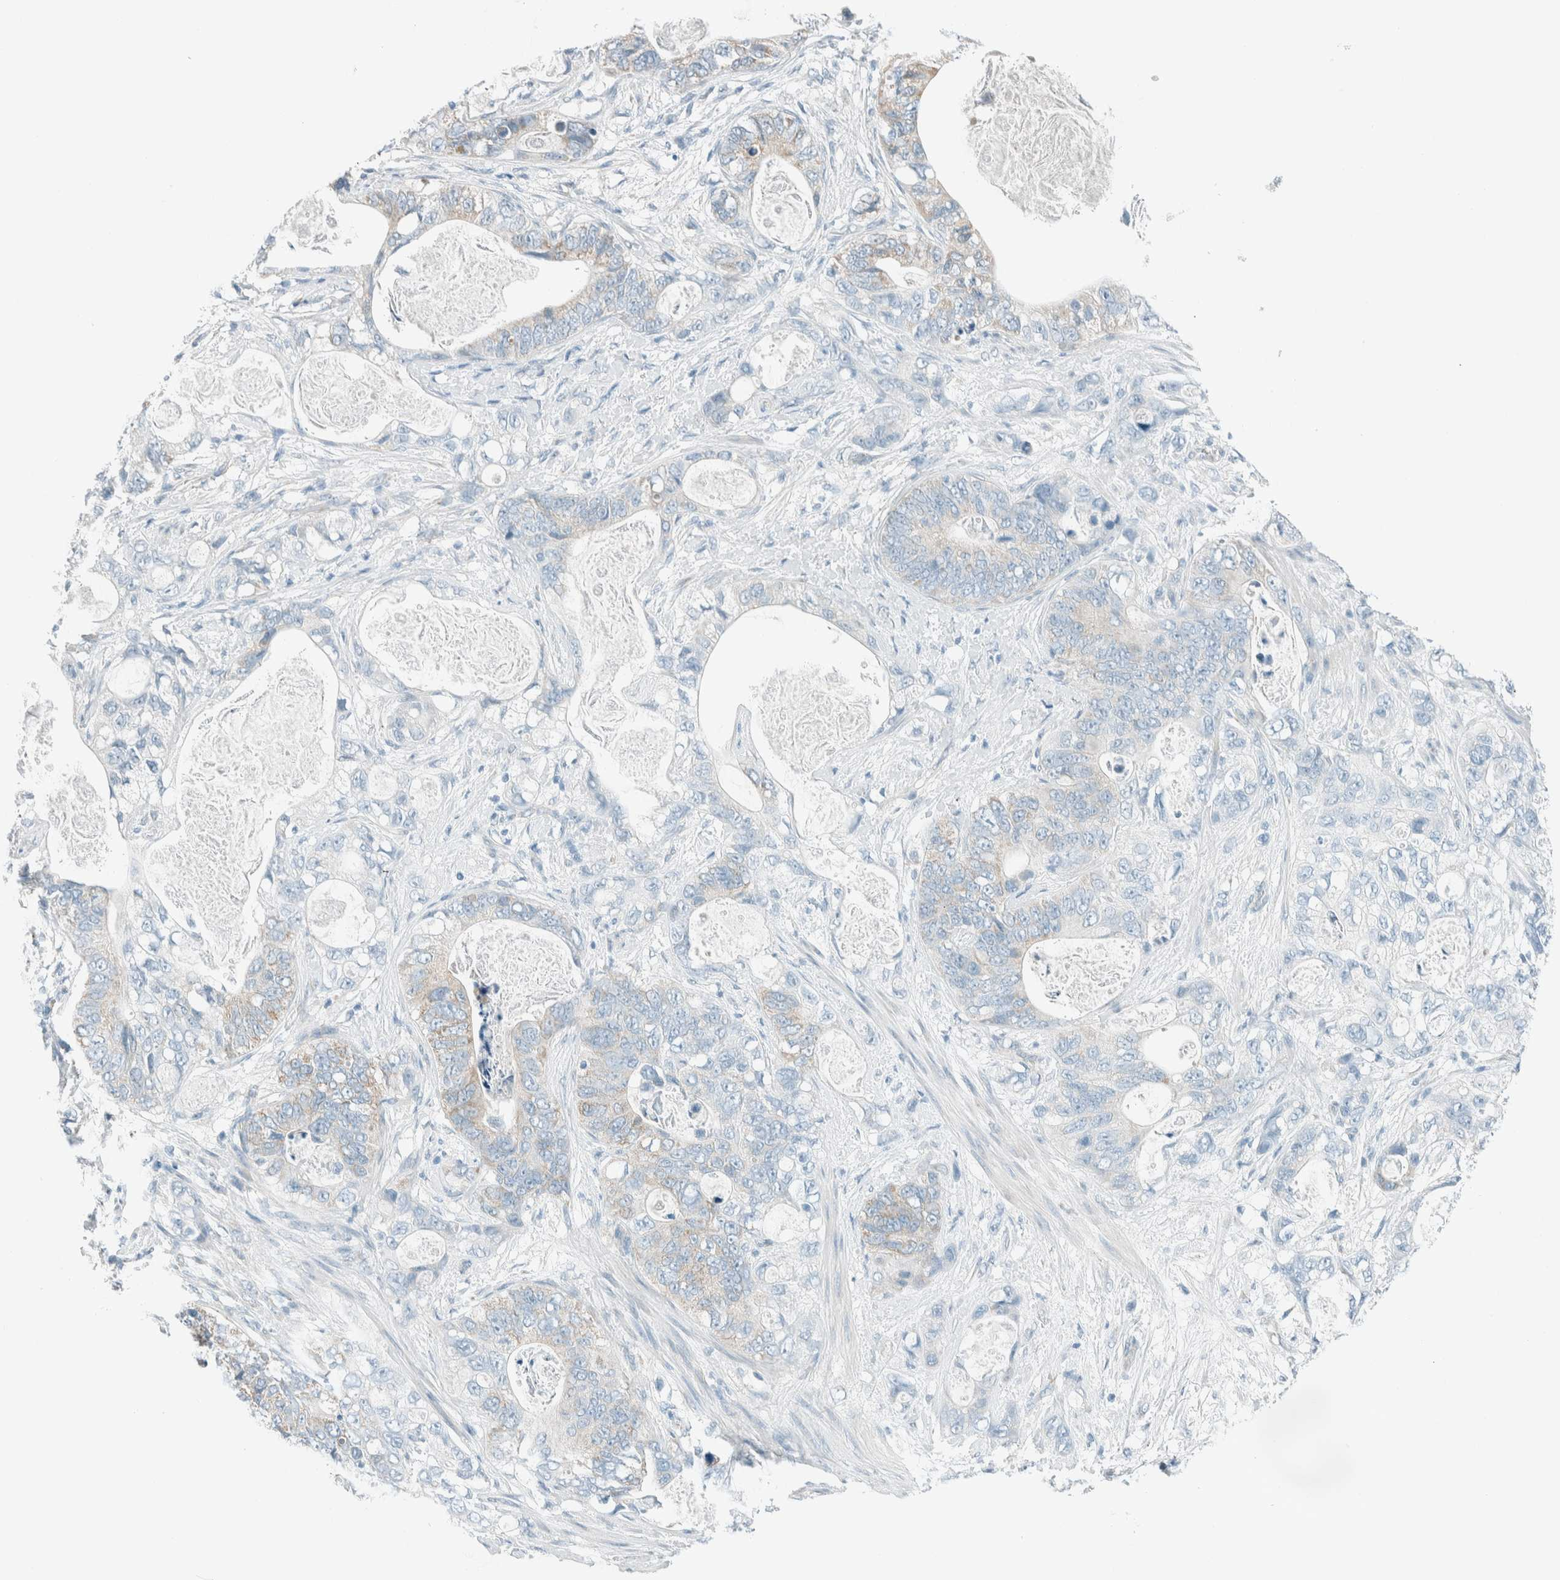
{"staining": {"intensity": "weak", "quantity": "<25%", "location": "cytoplasmic/membranous"}, "tissue": "stomach cancer", "cell_type": "Tumor cells", "image_type": "cancer", "snomed": [{"axis": "morphology", "description": "Normal tissue, NOS"}, {"axis": "morphology", "description": "Adenocarcinoma, NOS"}, {"axis": "topography", "description": "Stomach"}], "caption": "The photomicrograph reveals no significant staining in tumor cells of stomach cancer.", "gene": "ALDH7A1", "patient": {"sex": "female", "age": 89}}